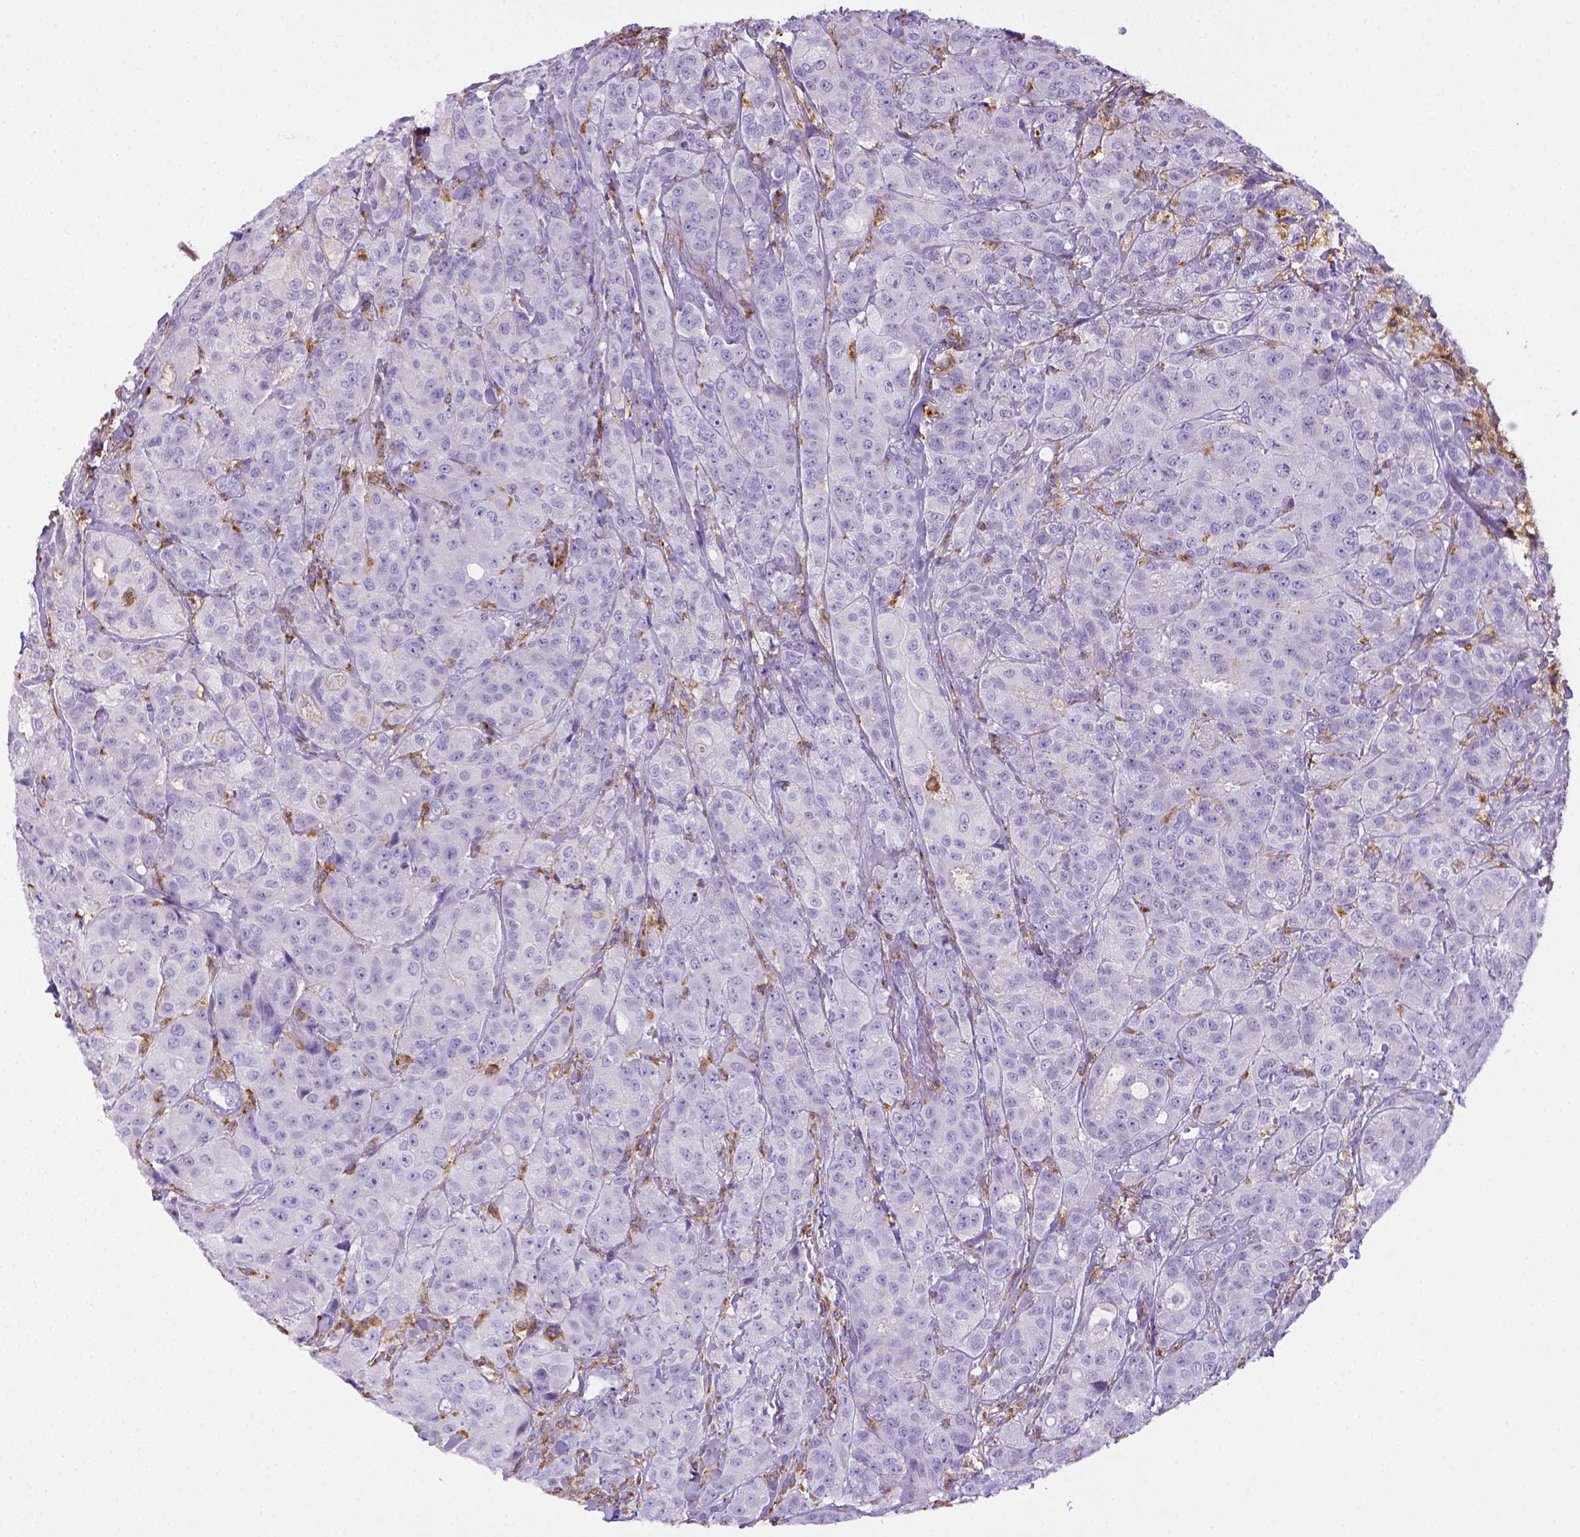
{"staining": {"intensity": "negative", "quantity": "none", "location": "none"}, "tissue": "breast cancer", "cell_type": "Tumor cells", "image_type": "cancer", "snomed": [{"axis": "morphology", "description": "Duct carcinoma"}, {"axis": "topography", "description": "Breast"}], "caption": "Tumor cells are negative for protein expression in human breast cancer. (Stains: DAB (3,3'-diaminobenzidine) immunohistochemistry with hematoxylin counter stain, Microscopy: brightfield microscopy at high magnification).", "gene": "CD68", "patient": {"sex": "female", "age": 43}}